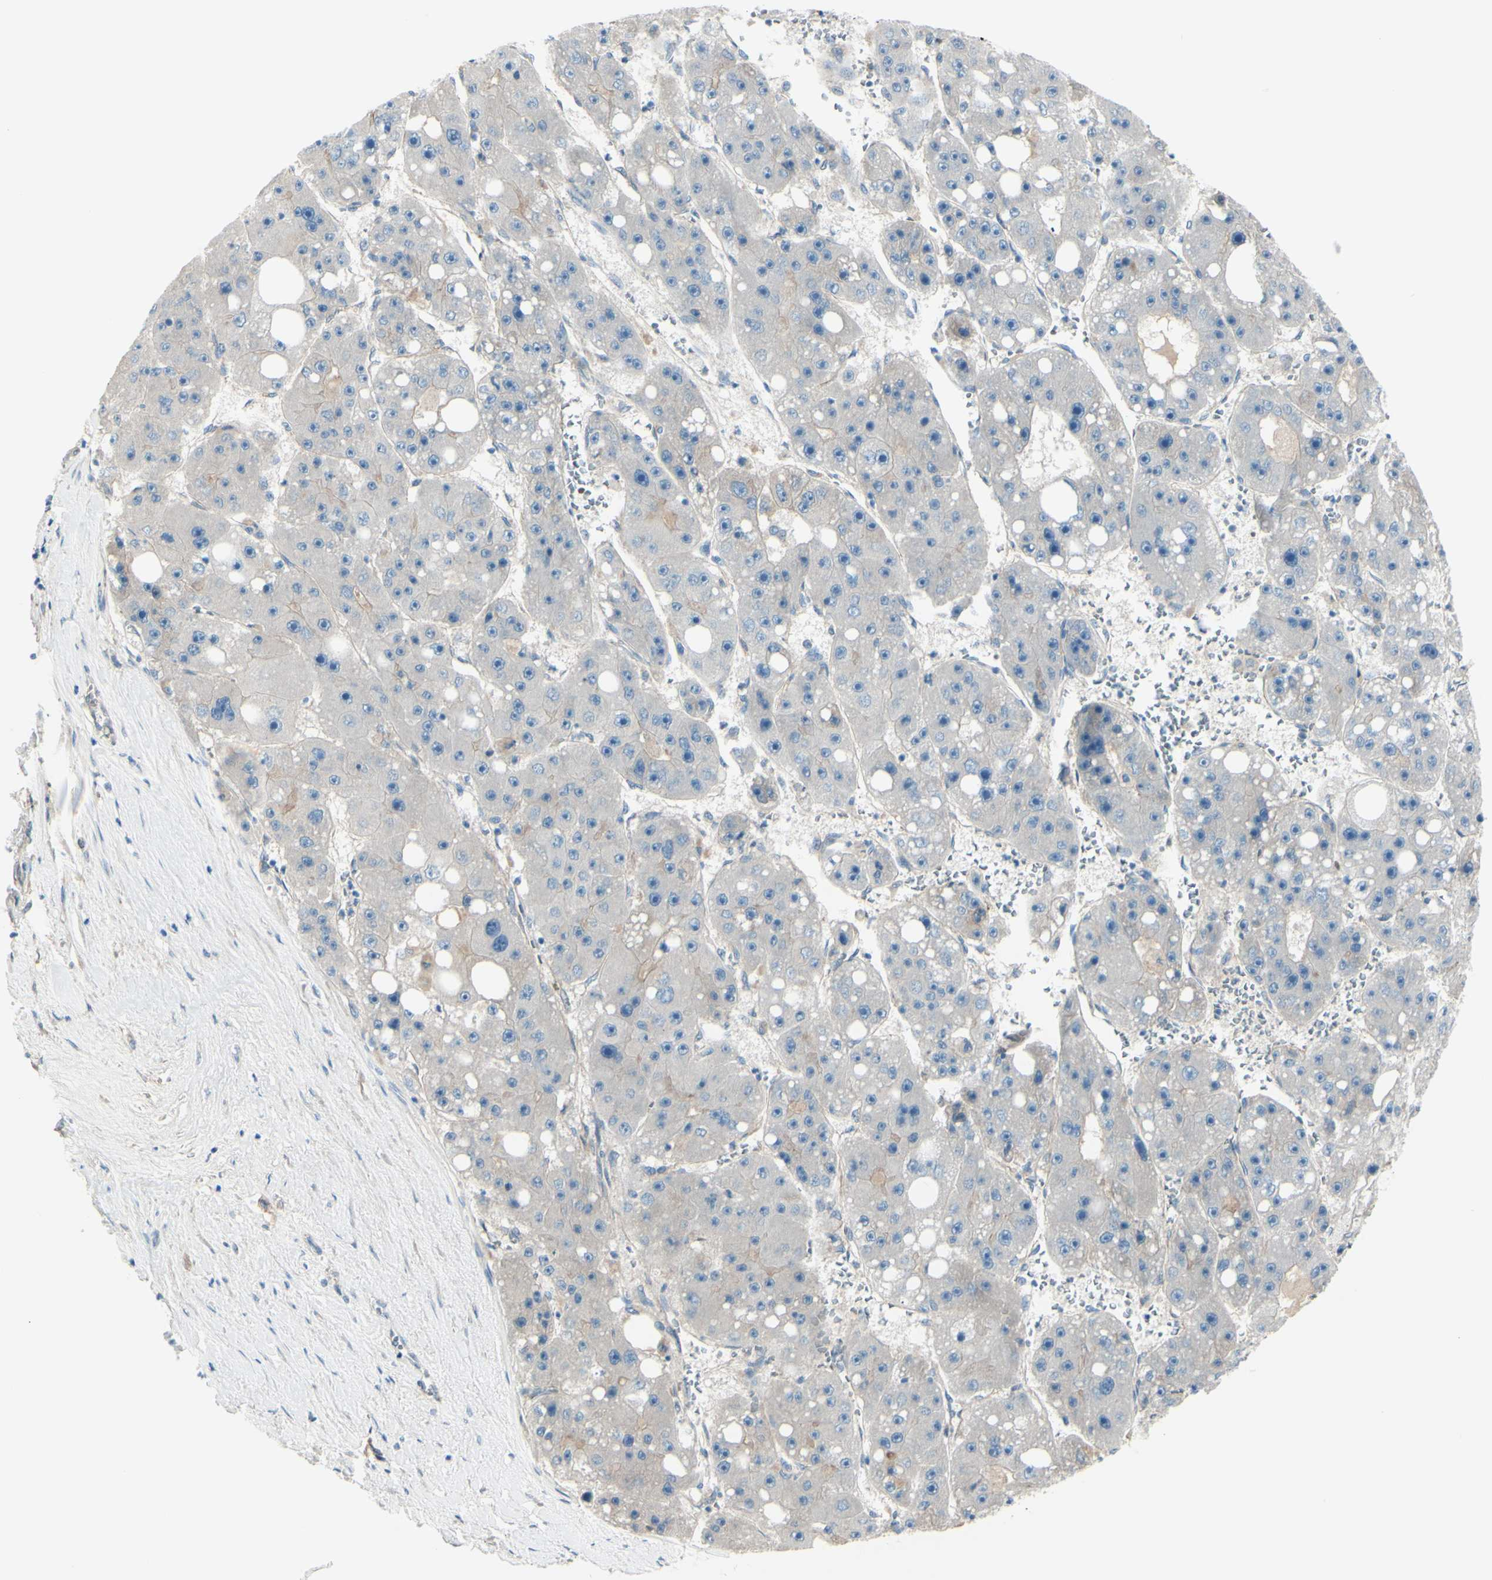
{"staining": {"intensity": "weak", "quantity": ">75%", "location": "cytoplasmic/membranous"}, "tissue": "liver cancer", "cell_type": "Tumor cells", "image_type": "cancer", "snomed": [{"axis": "morphology", "description": "Carcinoma, Hepatocellular, NOS"}, {"axis": "topography", "description": "Liver"}], "caption": "Immunohistochemistry micrograph of neoplastic tissue: human hepatocellular carcinoma (liver) stained using immunohistochemistry reveals low levels of weak protein expression localized specifically in the cytoplasmic/membranous of tumor cells, appearing as a cytoplasmic/membranous brown color.", "gene": "PCDHGA2", "patient": {"sex": "female", "age": 61}}